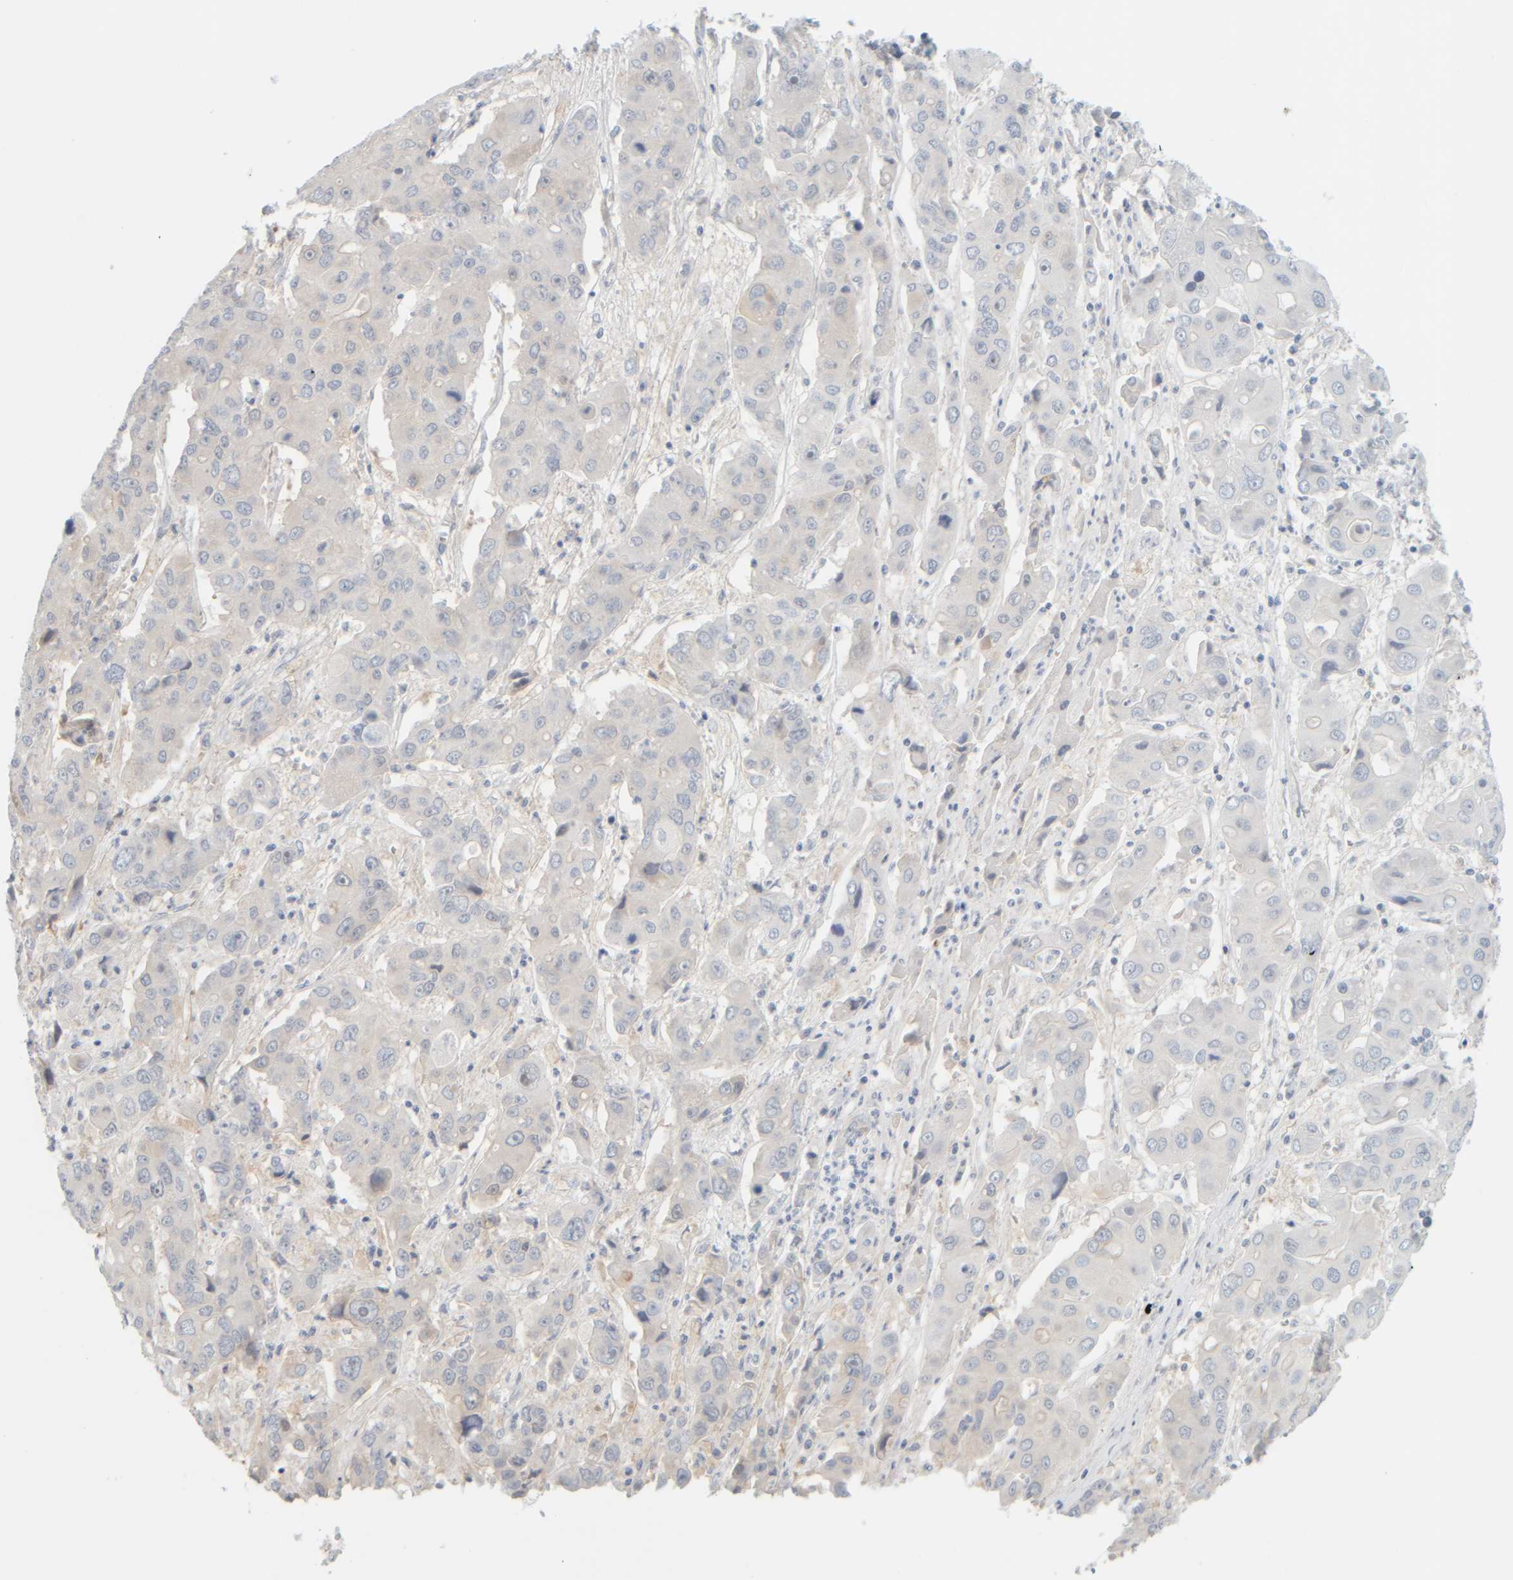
{"staining": {"intensity": "negative", "quantity": "none", "location": "none"}, "tissue": "liver cancer", "cell_type": "Tumor cells", "image_type": "cancer", "snomed": [{"axis": "morphology", "description": "Cholangiocarcinoma"}, {"axis": "topography", "description": "Liver"}], "caption": "Human cholangiocarcinoma (liver) stained for a protein using immunohistochemistry (IHC) demonstrates no staining in tumor cells.", "gene": "PTGES3L-AARSD1", "patient": {"sex": "male", "age": 67}}